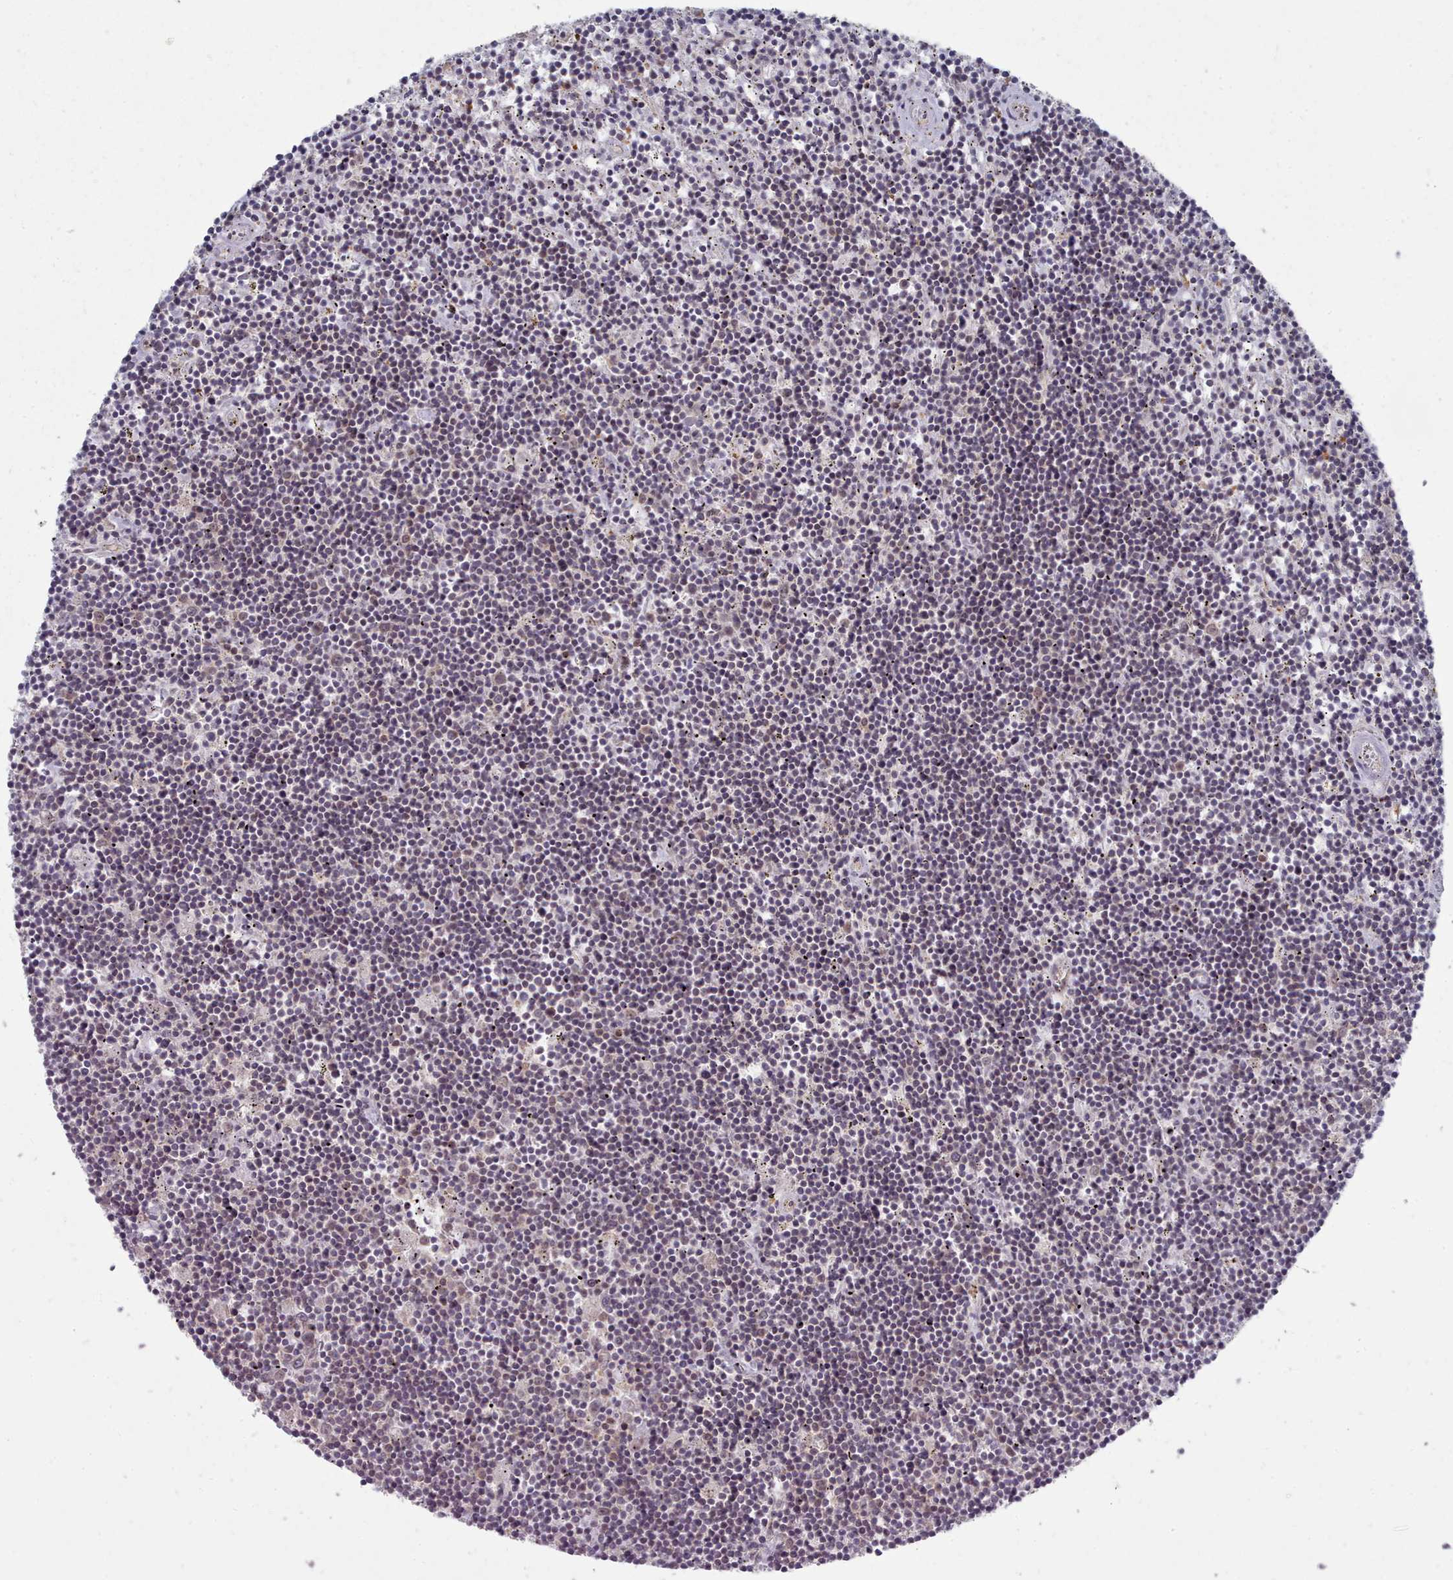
{"staining": {"intensity": "negative", "quantity": "none", "location": "none"}, "tissue": "lymphoma", "cell_type": "Tumor cells", "image_type": "cancer", "snomed": [{"axis": "morphology", "description": "Malignant lymphoma, non-Hodgkin's type, Low grade"}, {"axis": "topography", "description": "Spleen"}], "caption": "Tumor cells show no significant positivity in lymphoma.", "gene": "GINS1", "patient": {"sex": "male", "age": 76}}